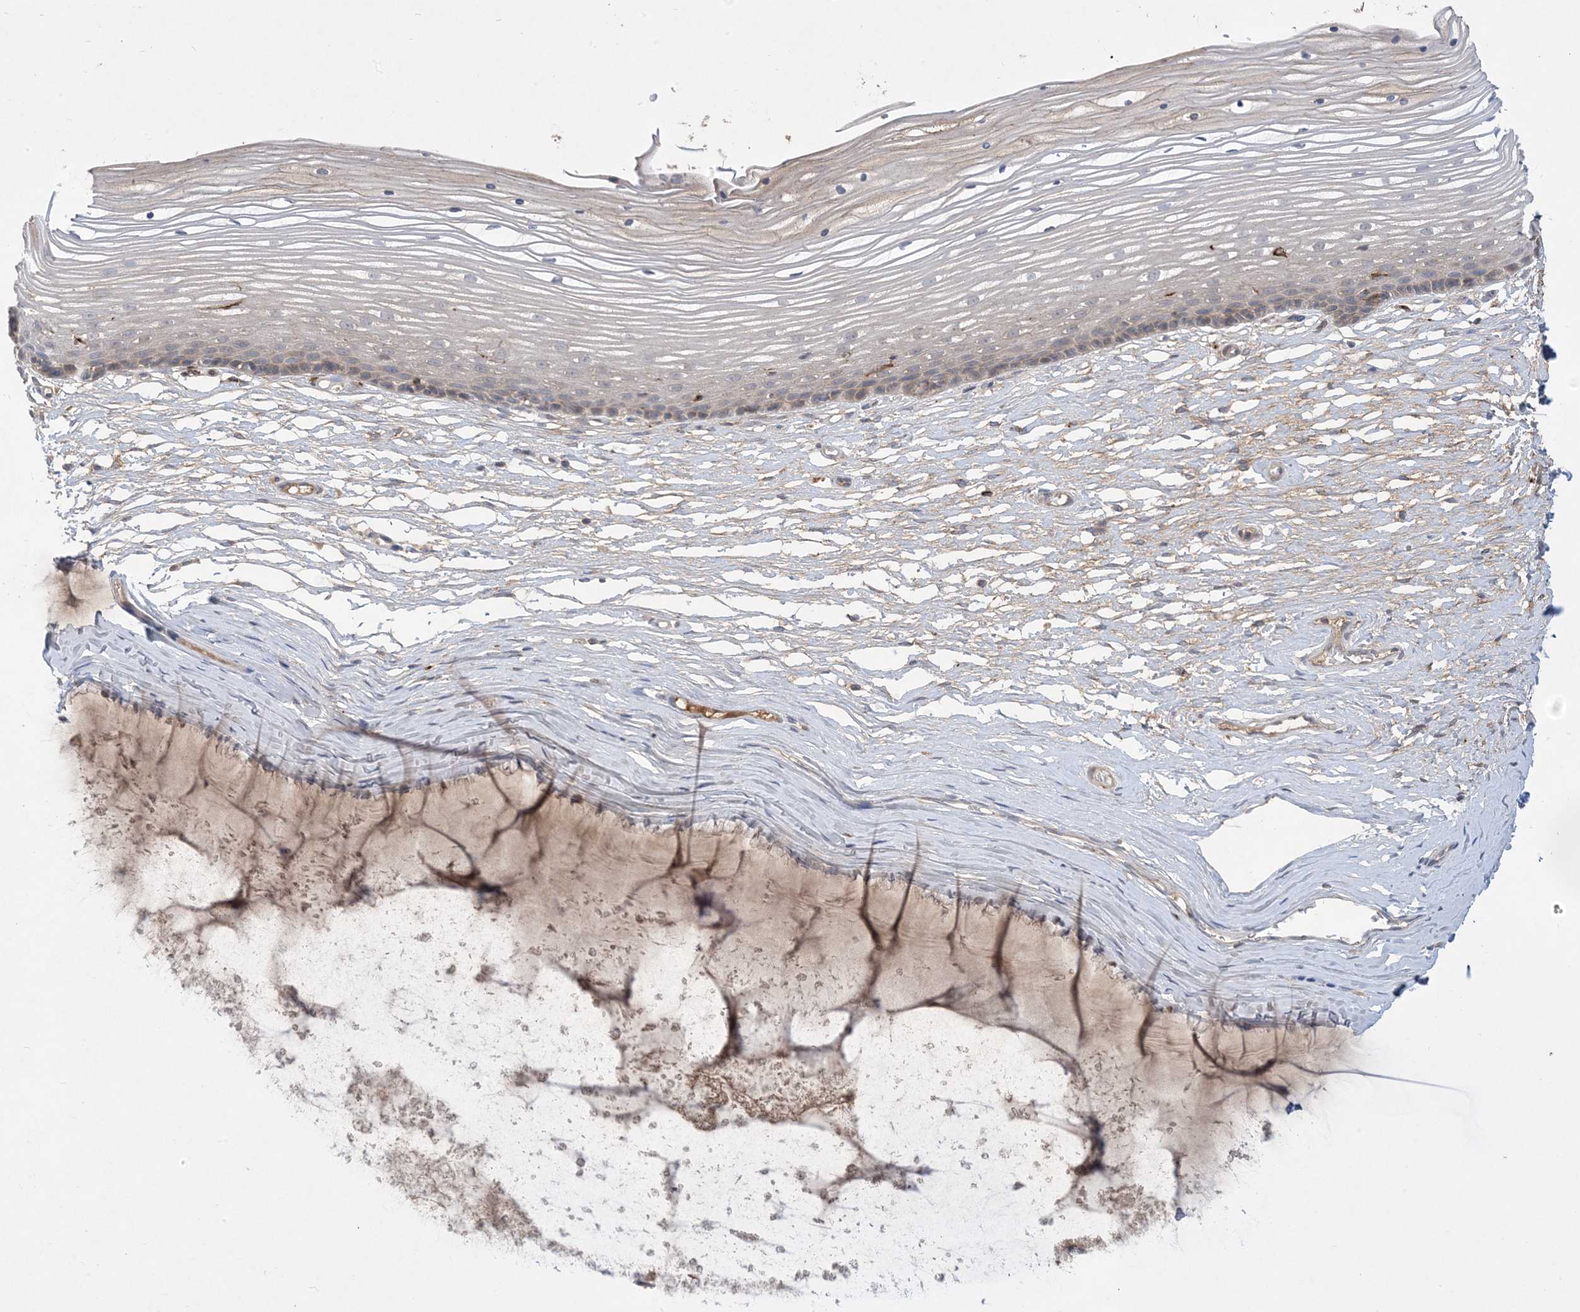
{"staining": {"intensity": "weak", "quantity": "<25%", "location": "cytoplasmic/membranous"}, "tissue": "vagina", "cell_type": "Squamous epithelial cells", "image_type": "normal", "snomed": [{"axis": "morphology", "description": "Normal tissue, NOS"}, {"axis": "topography", "description": "Vagina"}, {"axis": "topography", "description": "Cervix"}], "caption": "IHC of unremarkable vagina exhibits no positivity in squamous epithelial cells. Brightfield microscopy of immunohistochemistry stained with DAB (brown) and hematoxylin (blue), captured at high magnification.", "gene": "MASP2", "patient": {"sex": "female", "age": 40}}